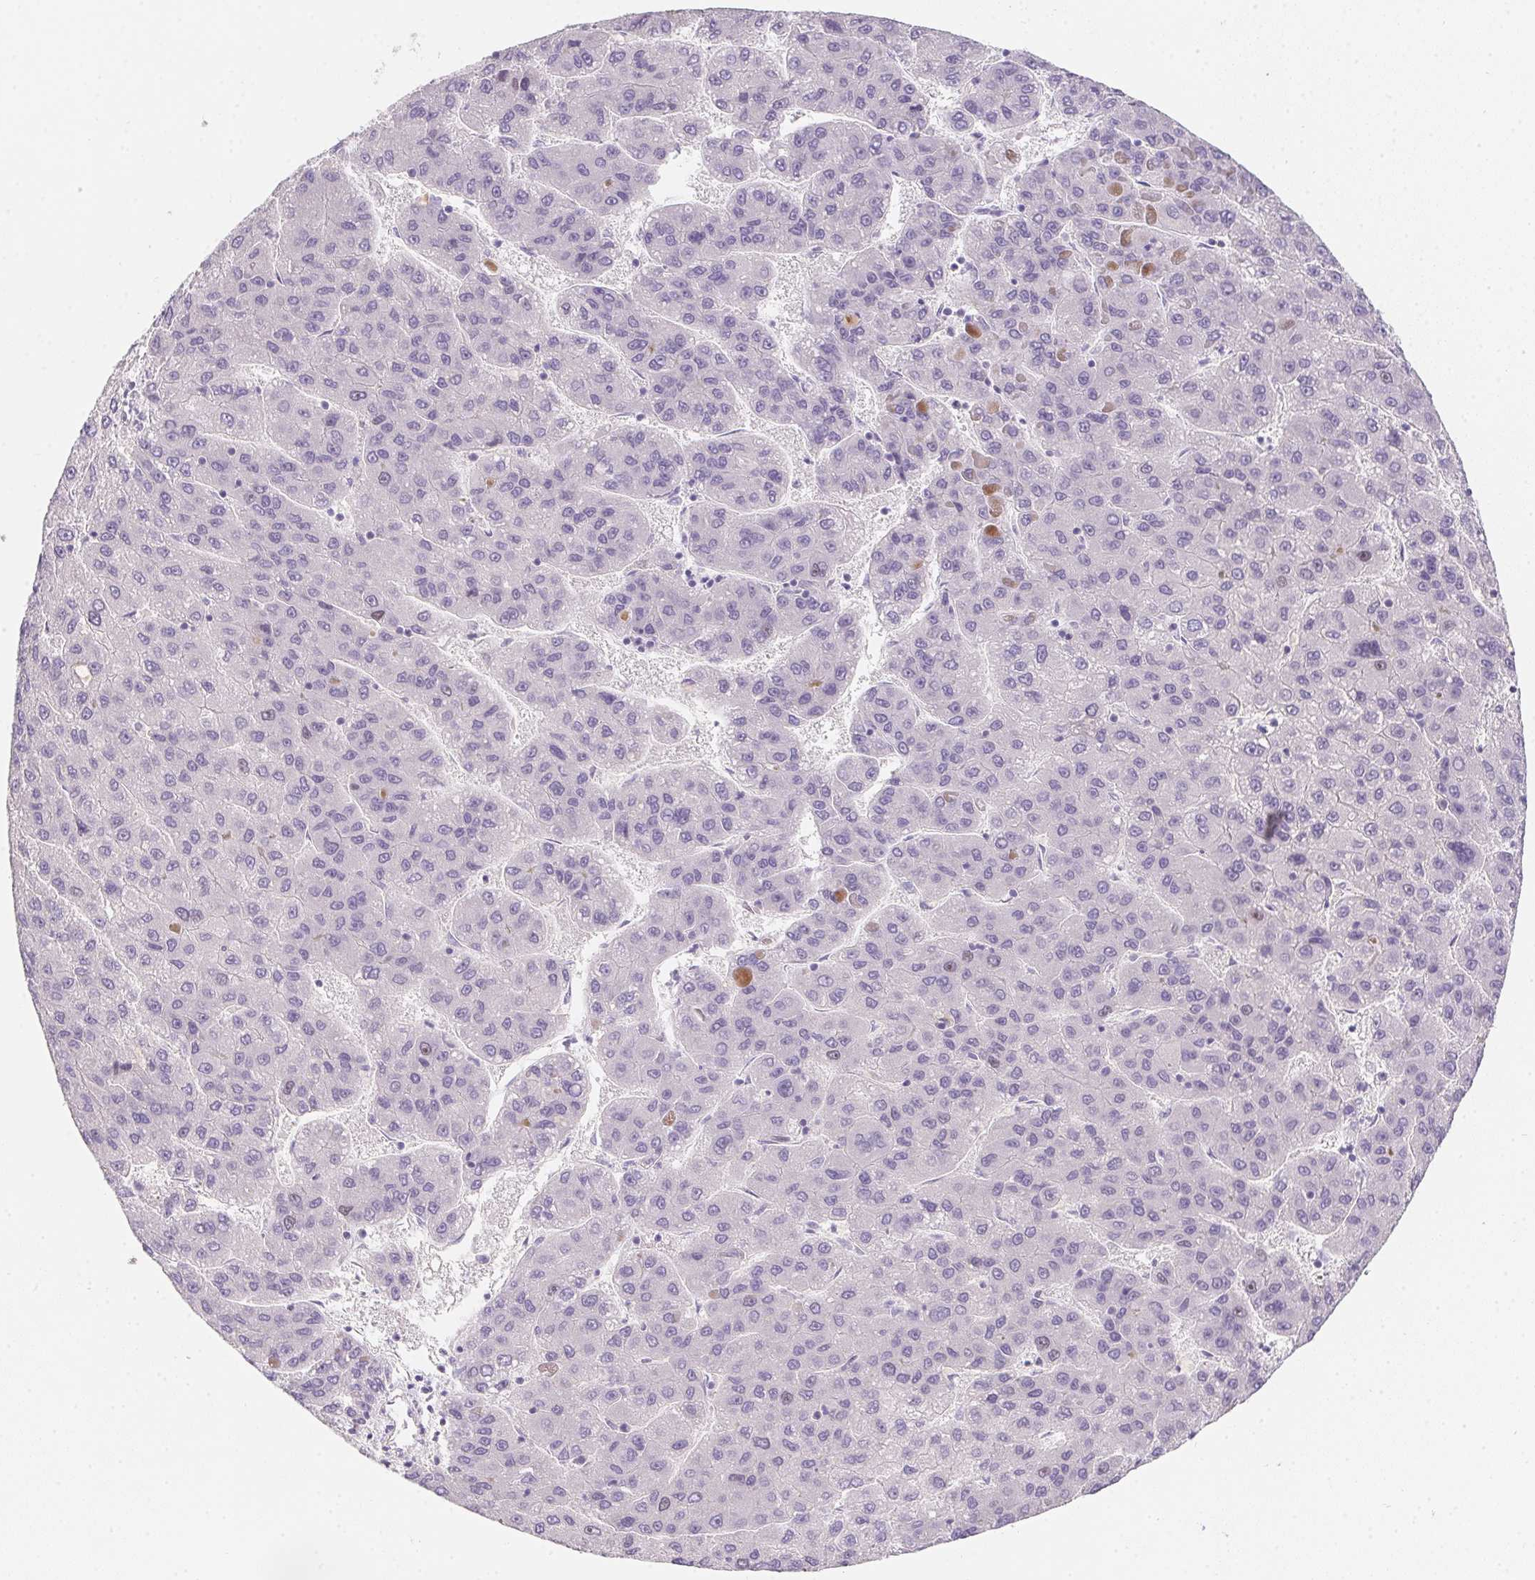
{"staining": {"intensity": "negative", "quantity": "none", "location": "none"}, "tissue": "liver cancer", "cell_type": "Tumor cells", "image_type": "cancer", "snomed": [{"axis": "morphology", "description": "Carcinoma, Hepatocellular, NOS"}, {"axis": "topography", "description": "Liver"}], "caption": "High power microscopy image of an immunohistochemistry (IHC) image of liver cancer, revealing no significant positivity in tumor cells.", "gene": "HELLS", "patient": {"sex": "female", "age": 82}}